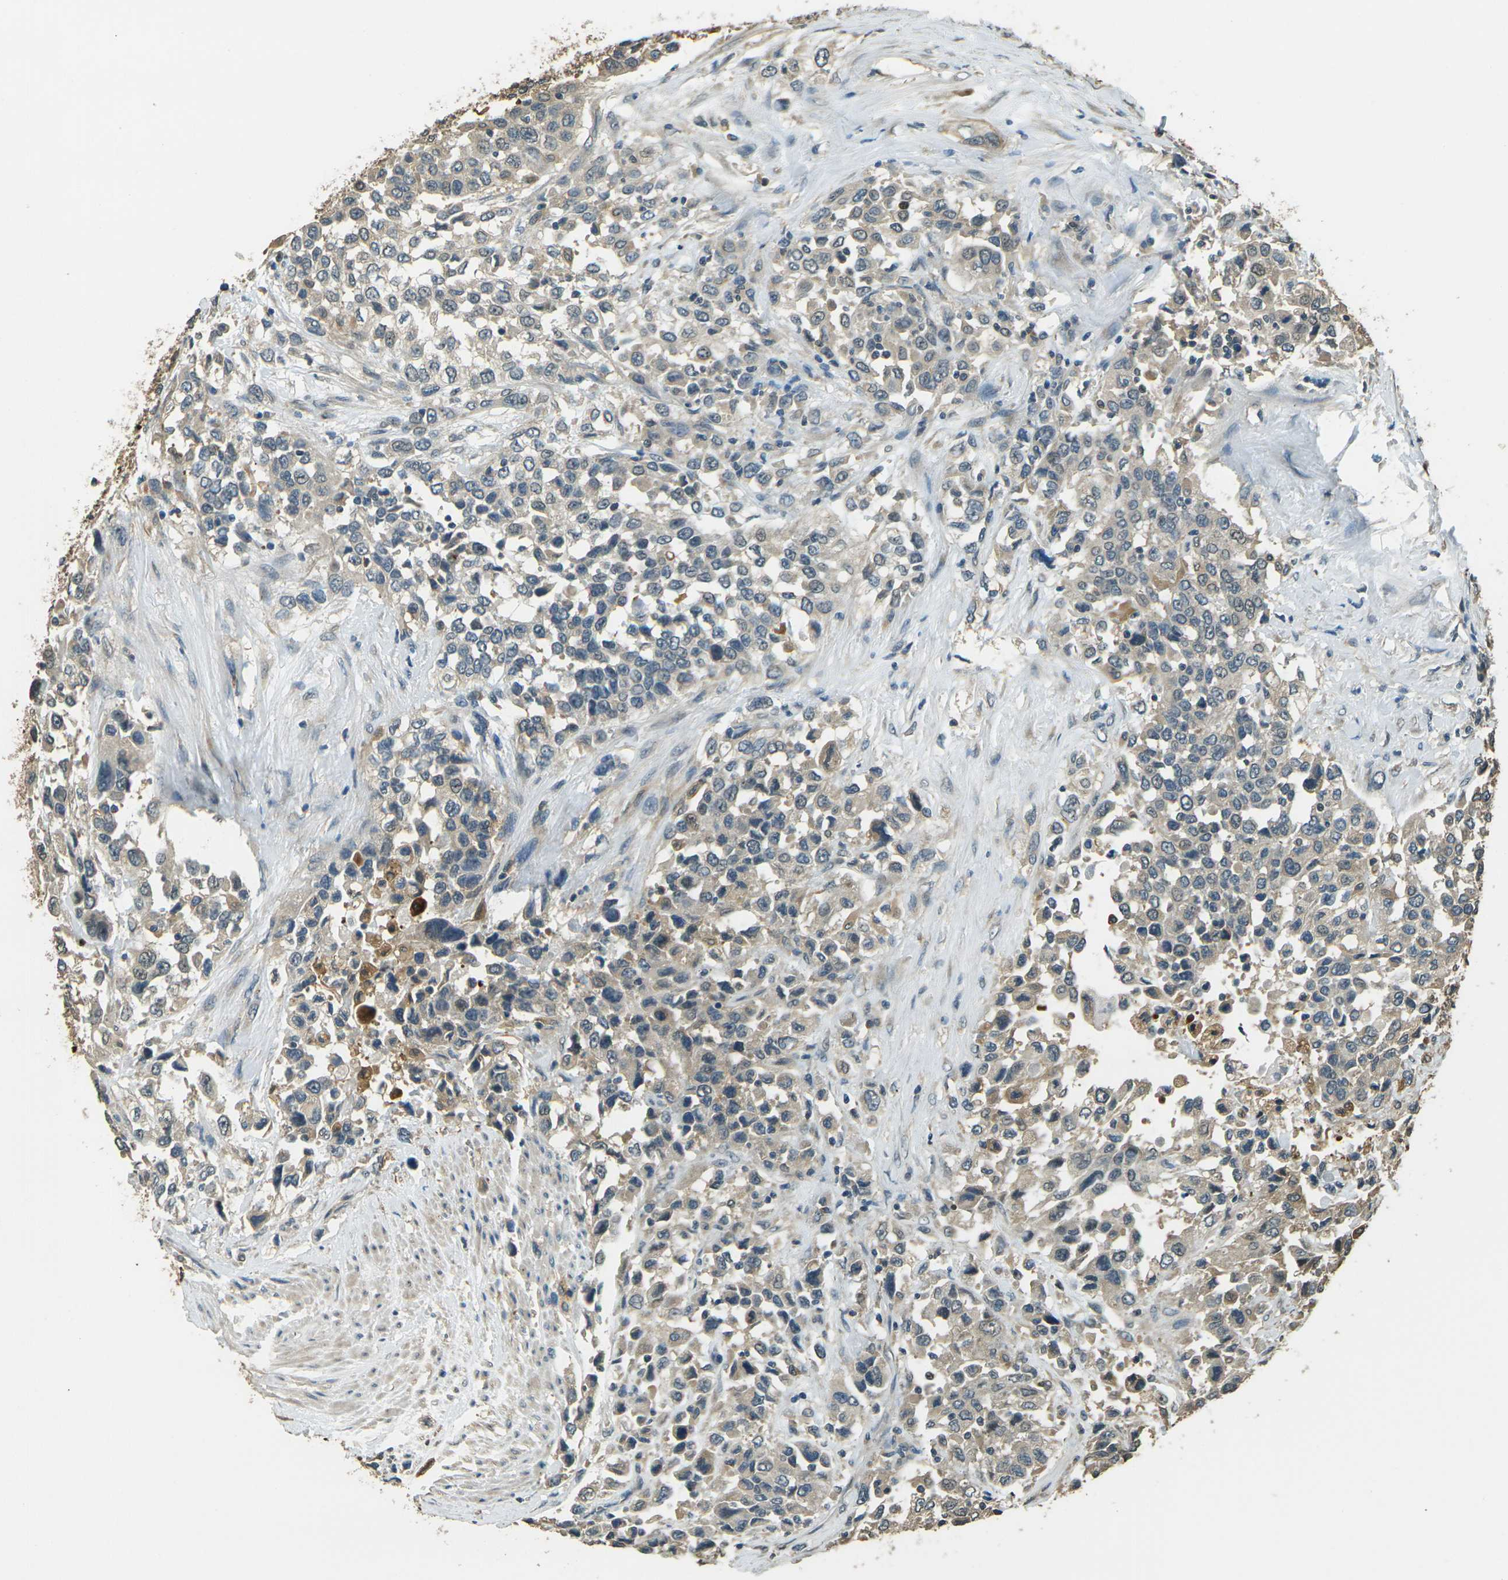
{"staining": {"intensity": "weak", "quantity": ">75%", "location": "cytoplasmic/membranous"}, "tissue": "urothelial cancer", "cell_type": "Tumor cells", "image_type": "cancer", "snomed": [{"axis": "morphology", "description": "Urothelial carcinoma, High grade"}, {"axis": "topography", "description": "Urinary bladder"}], "caption": "This is an image of immunohistochemistry staining of high-grade urothelial carcinoma, which shows weak expression in the cytoplasmic/membranous of tumor cells.", "gene": "TOR1A", "patient": {"sex": "female", "age": 80}}